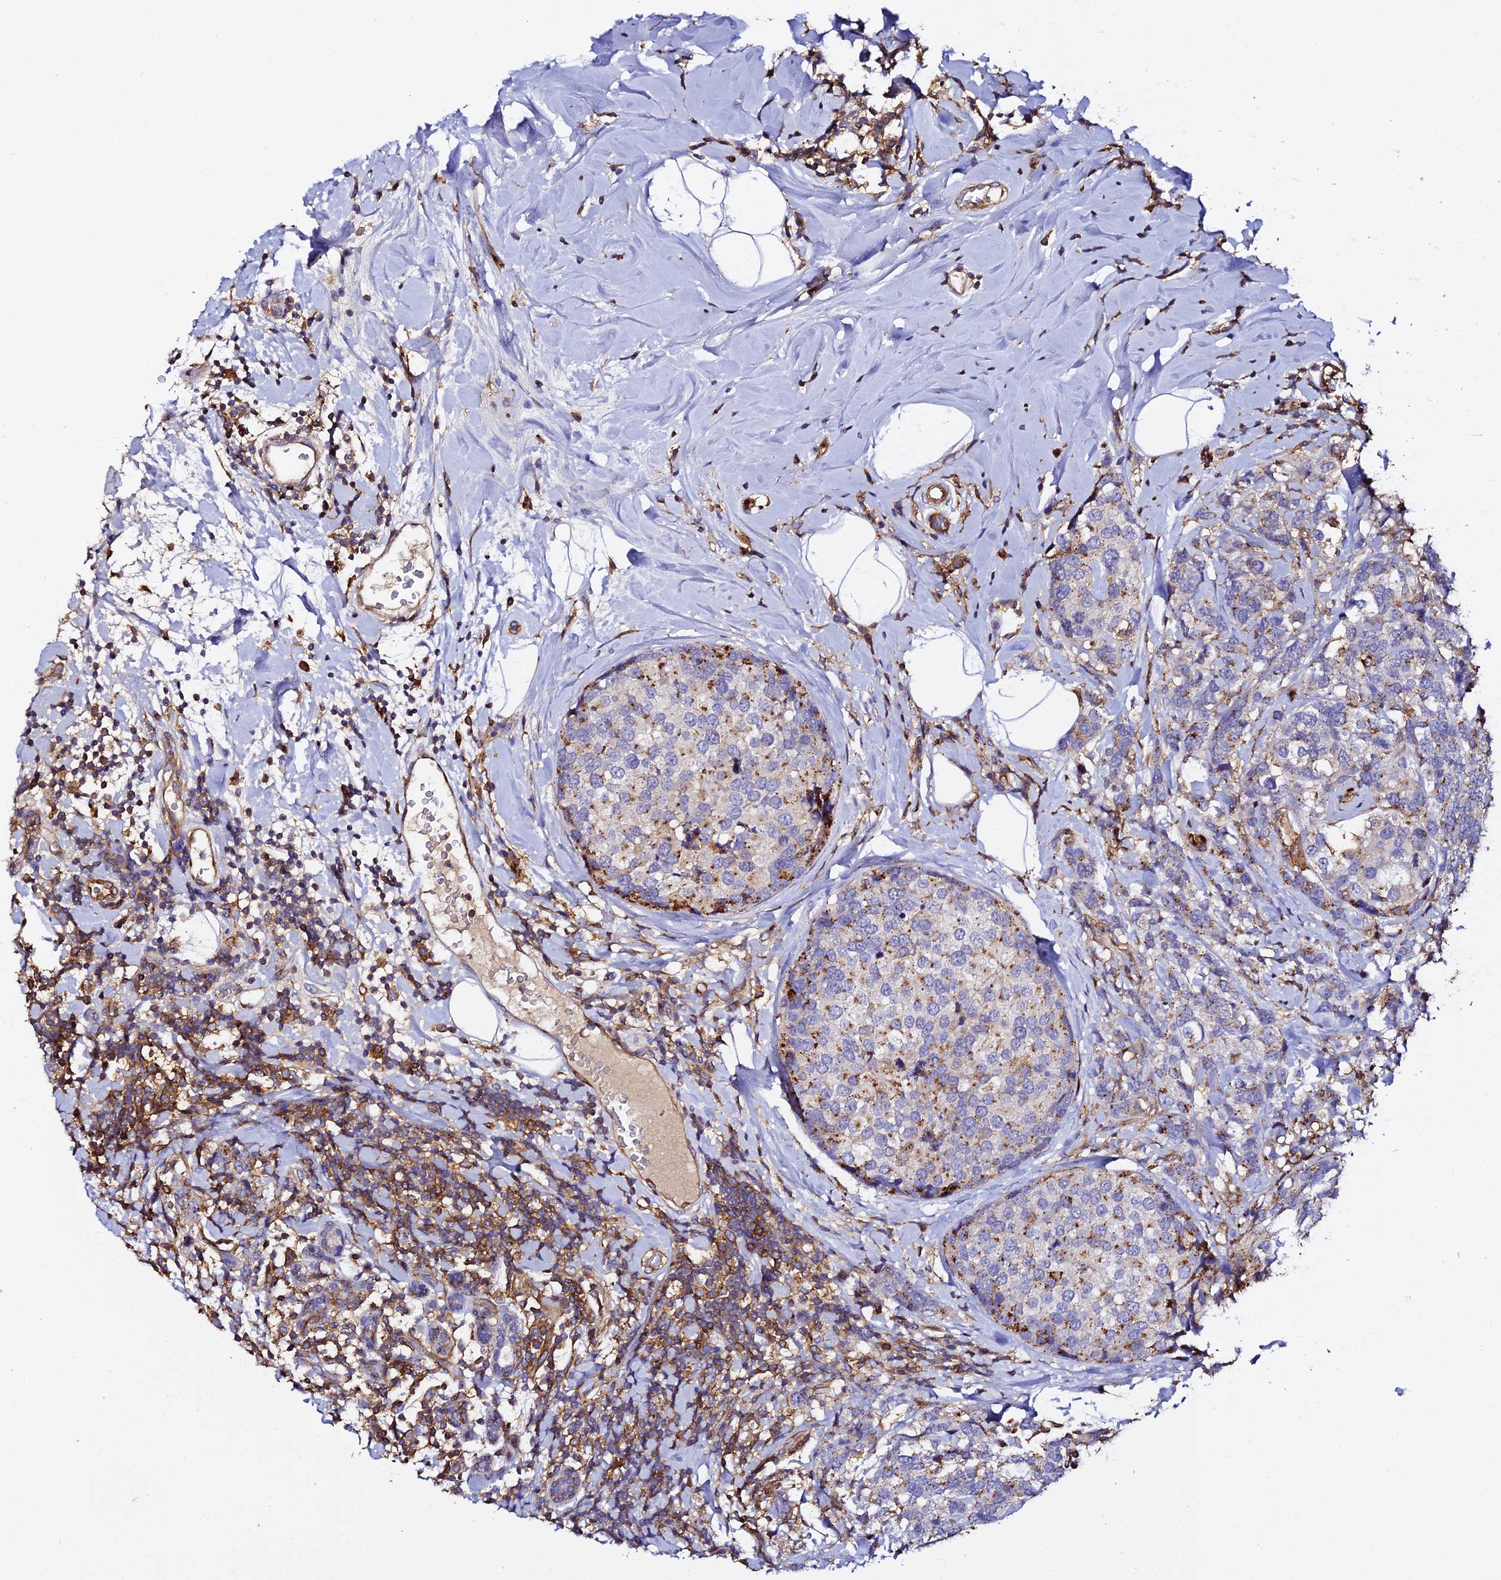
{"staining": {"intensity": "moderate", "quantity": "25%-75%", "location": "cytoplasmic/membranous"}, "tissue": "breast cancer", "cell_type": "Tumor cells", "image_type": "cancer", "snomed": [{"axis": "morphology", "description": "Lobular carcinoma"}, {"axis": "topography", "description": "Breast"}], "caption": "Immunohistochemistry of human breast cancer (lobular carcinoma) demonstrates medium levels of moderate cytoplasmic/membranous expression in approximately 25%-75% of tumor cells.", "gene": "TRPV2", "patient": {"sex": "female", "age": 59}}